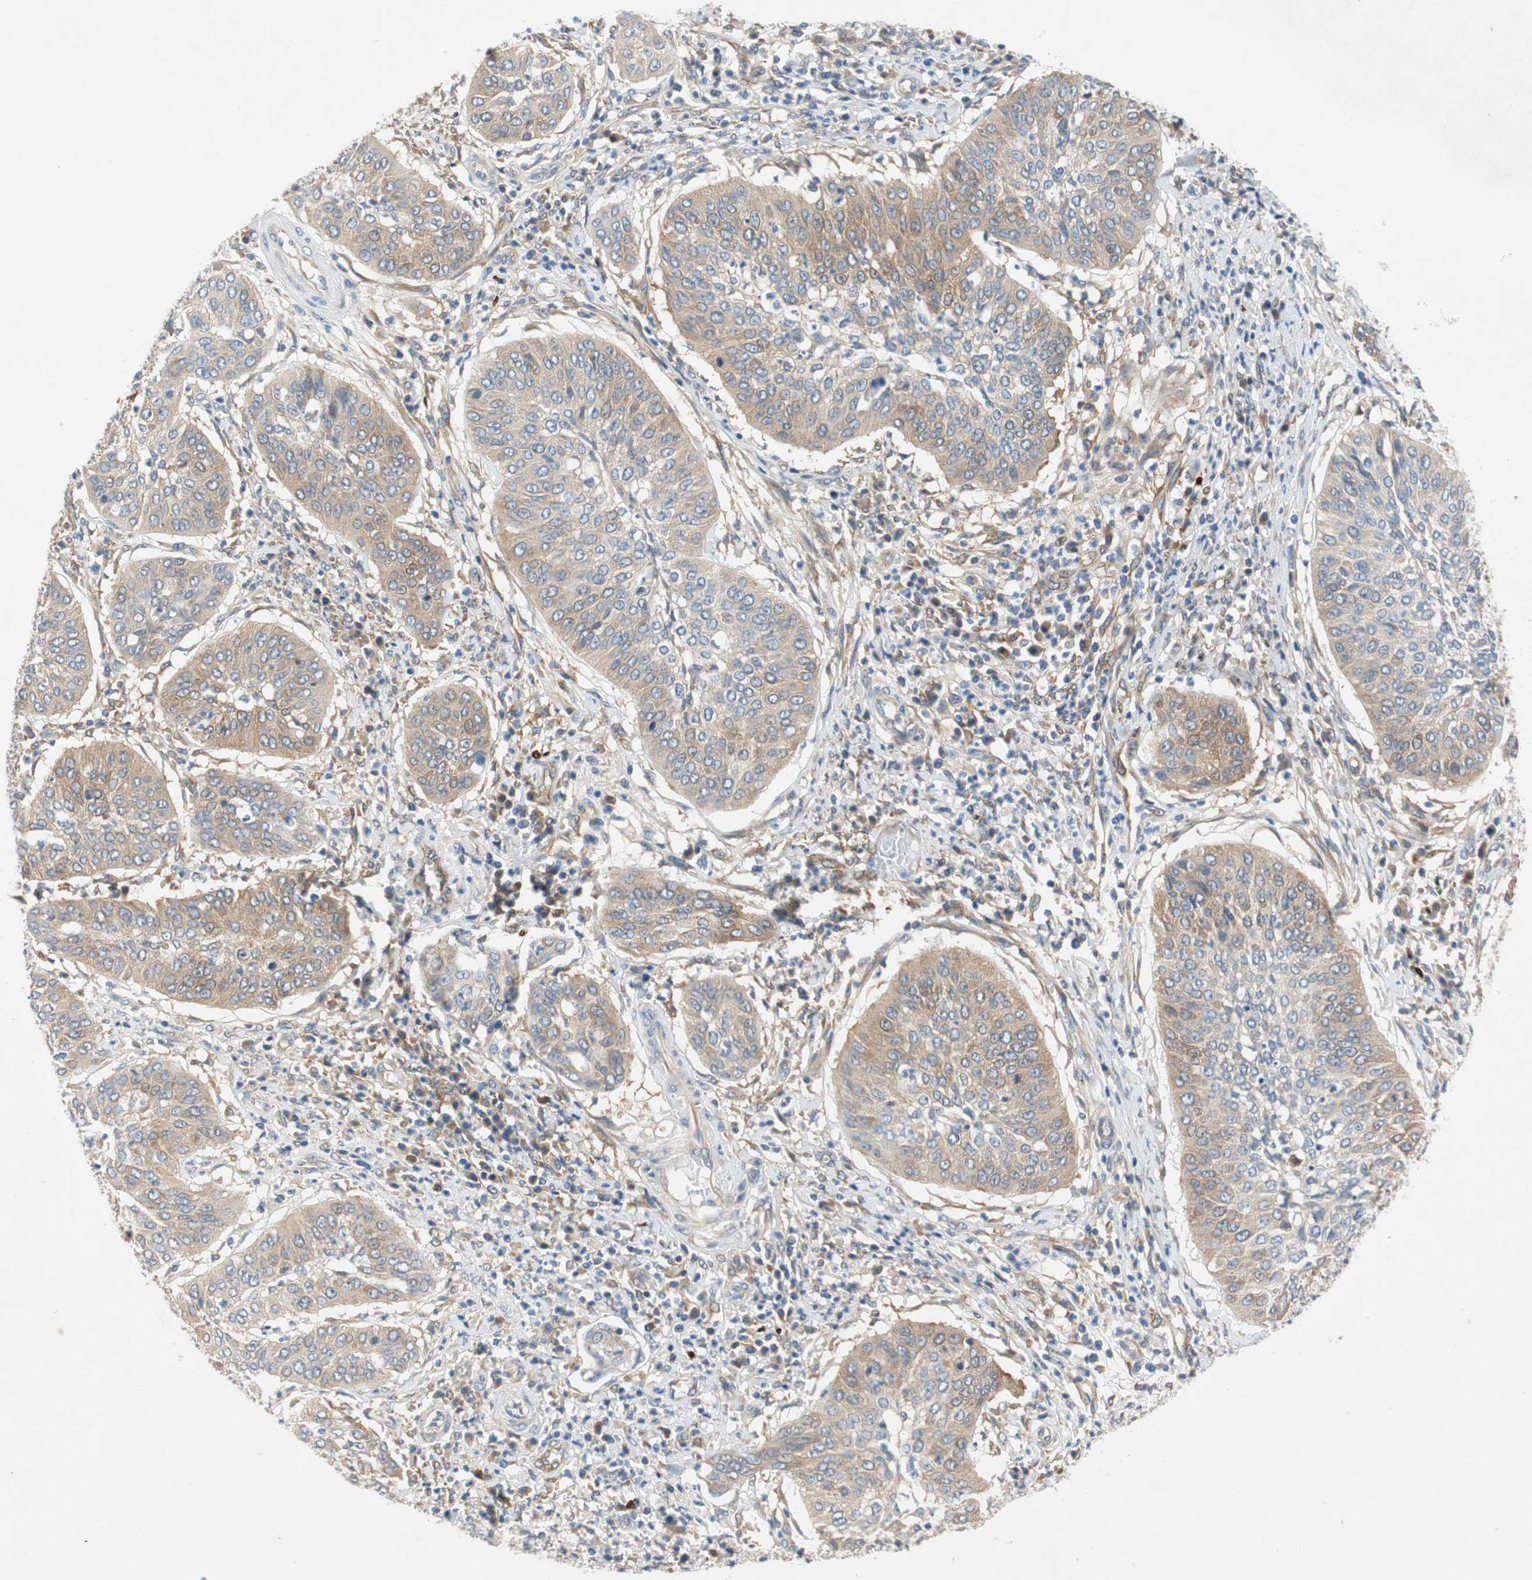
{"staining": {"intensity": "weak", "quantity": "25%-75%", "location": "cytoplasmic/membranous"}, "tissue": "cervical cancer", "cell_type": "Tumor cells", "image_type": "cancer", "snomed": [{"axis": "morphology", "description": "Normal tissue, NOS"}, {"axis": "morphology", "description": "Squamous cell carcinoma, NOS"}, {"axis": "topography", "description": "Cervix"}], "caption": "This micrograph shows immunohistochemistry (IHC) staining of human cervical squamous cell carcinoma, with low weak cytoplasmic/membranous staining in about 25%-75% of tumor cells.", "gene": "RELB", "patient": {"sex": "female", "age": 39}}